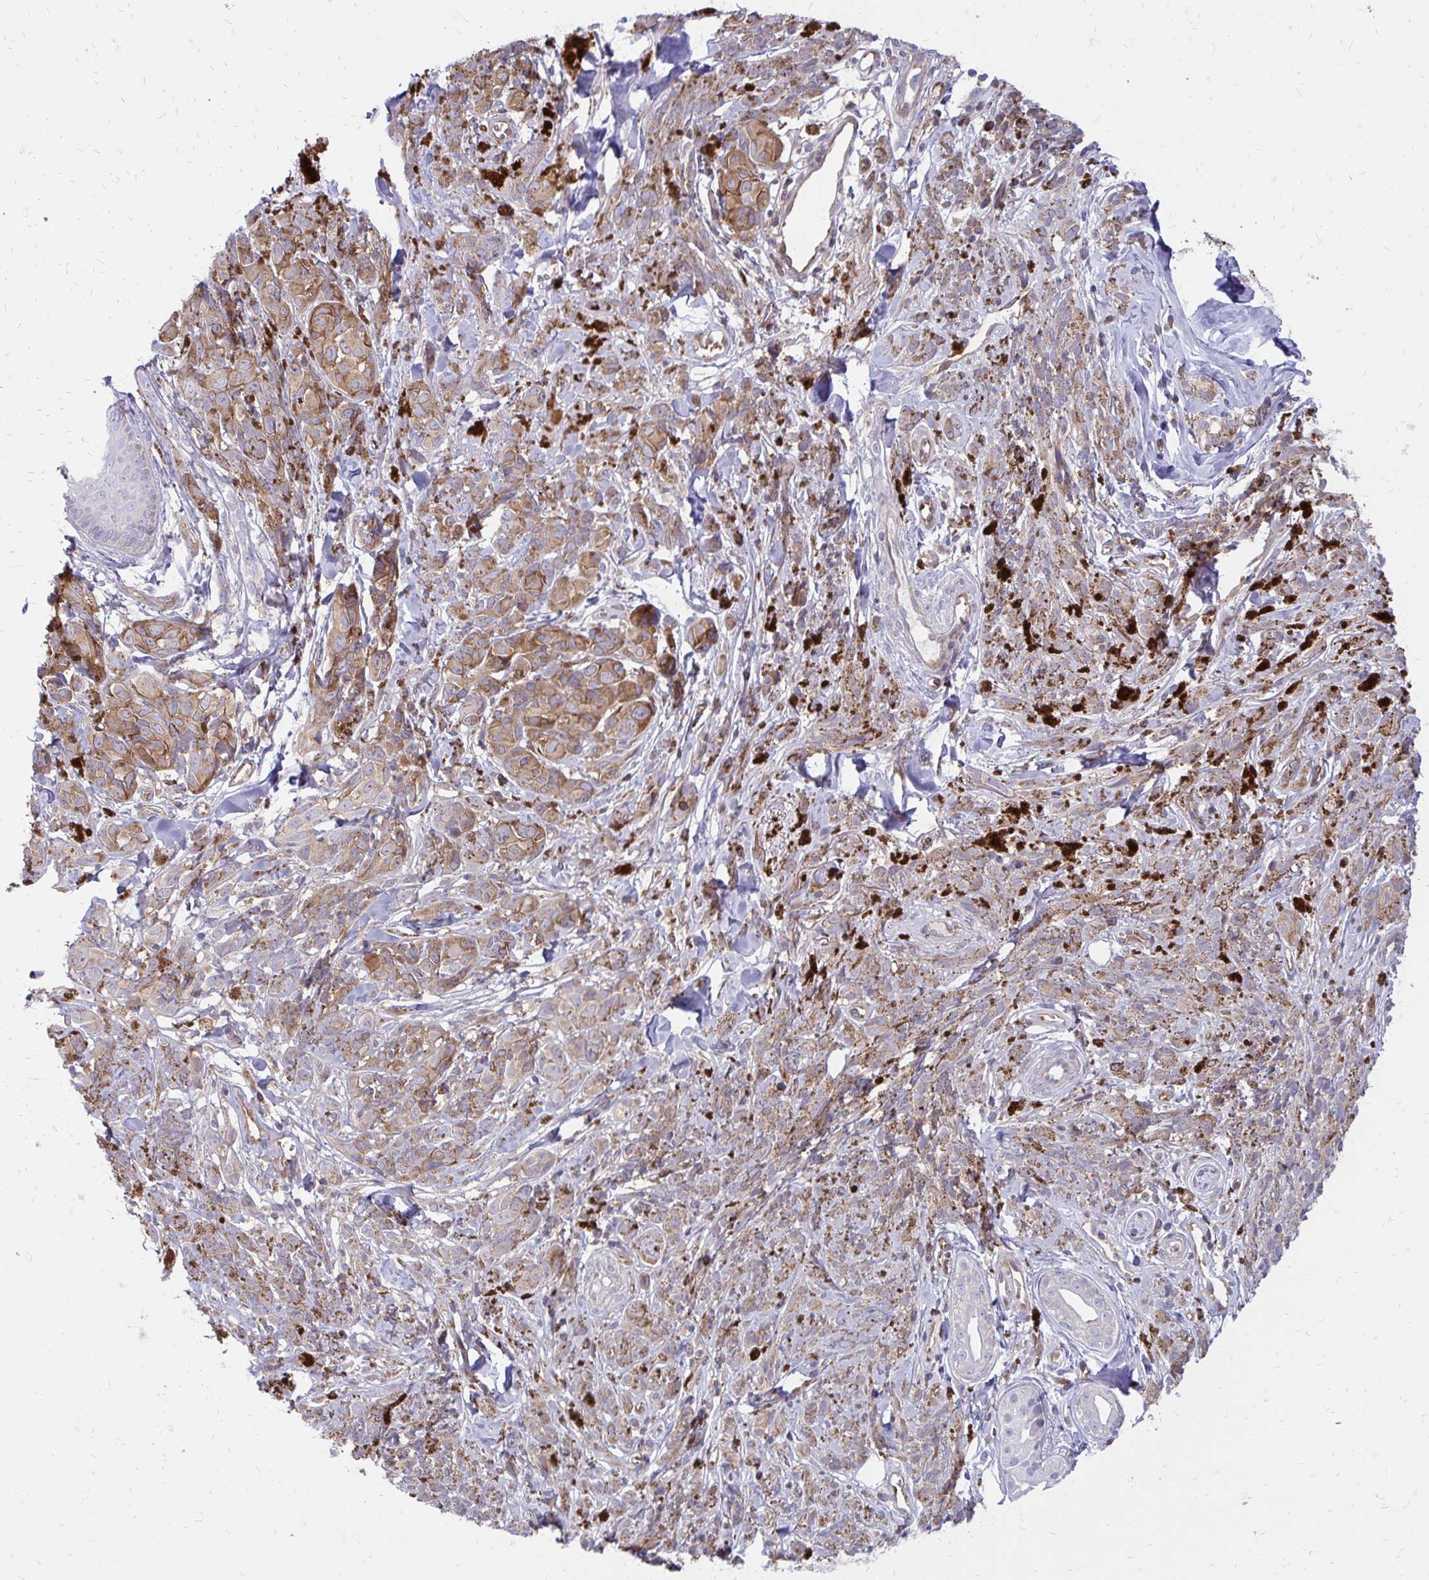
{"staining": {"intensity": "moderate", "quantity": "25%-75%", "location": "cytoplasmic/membranous"}, "tissue": "melanoma", "cell_type": "Tumor cells", "image_type": "cancer", "snomed": [{"axis": "morphology", "description": "Malignant melanoma, NOS"}, {"axis": "topography", "description": "Skin"}], "caption": "Human malignant melanoma stained for a protein (brown) shows moderate cytoplasmic/membranous positive staining in approximately 25%-75% of tumor cells.", "gene": "ASAP1", "patient": {"sex": "male", "age": 85}}